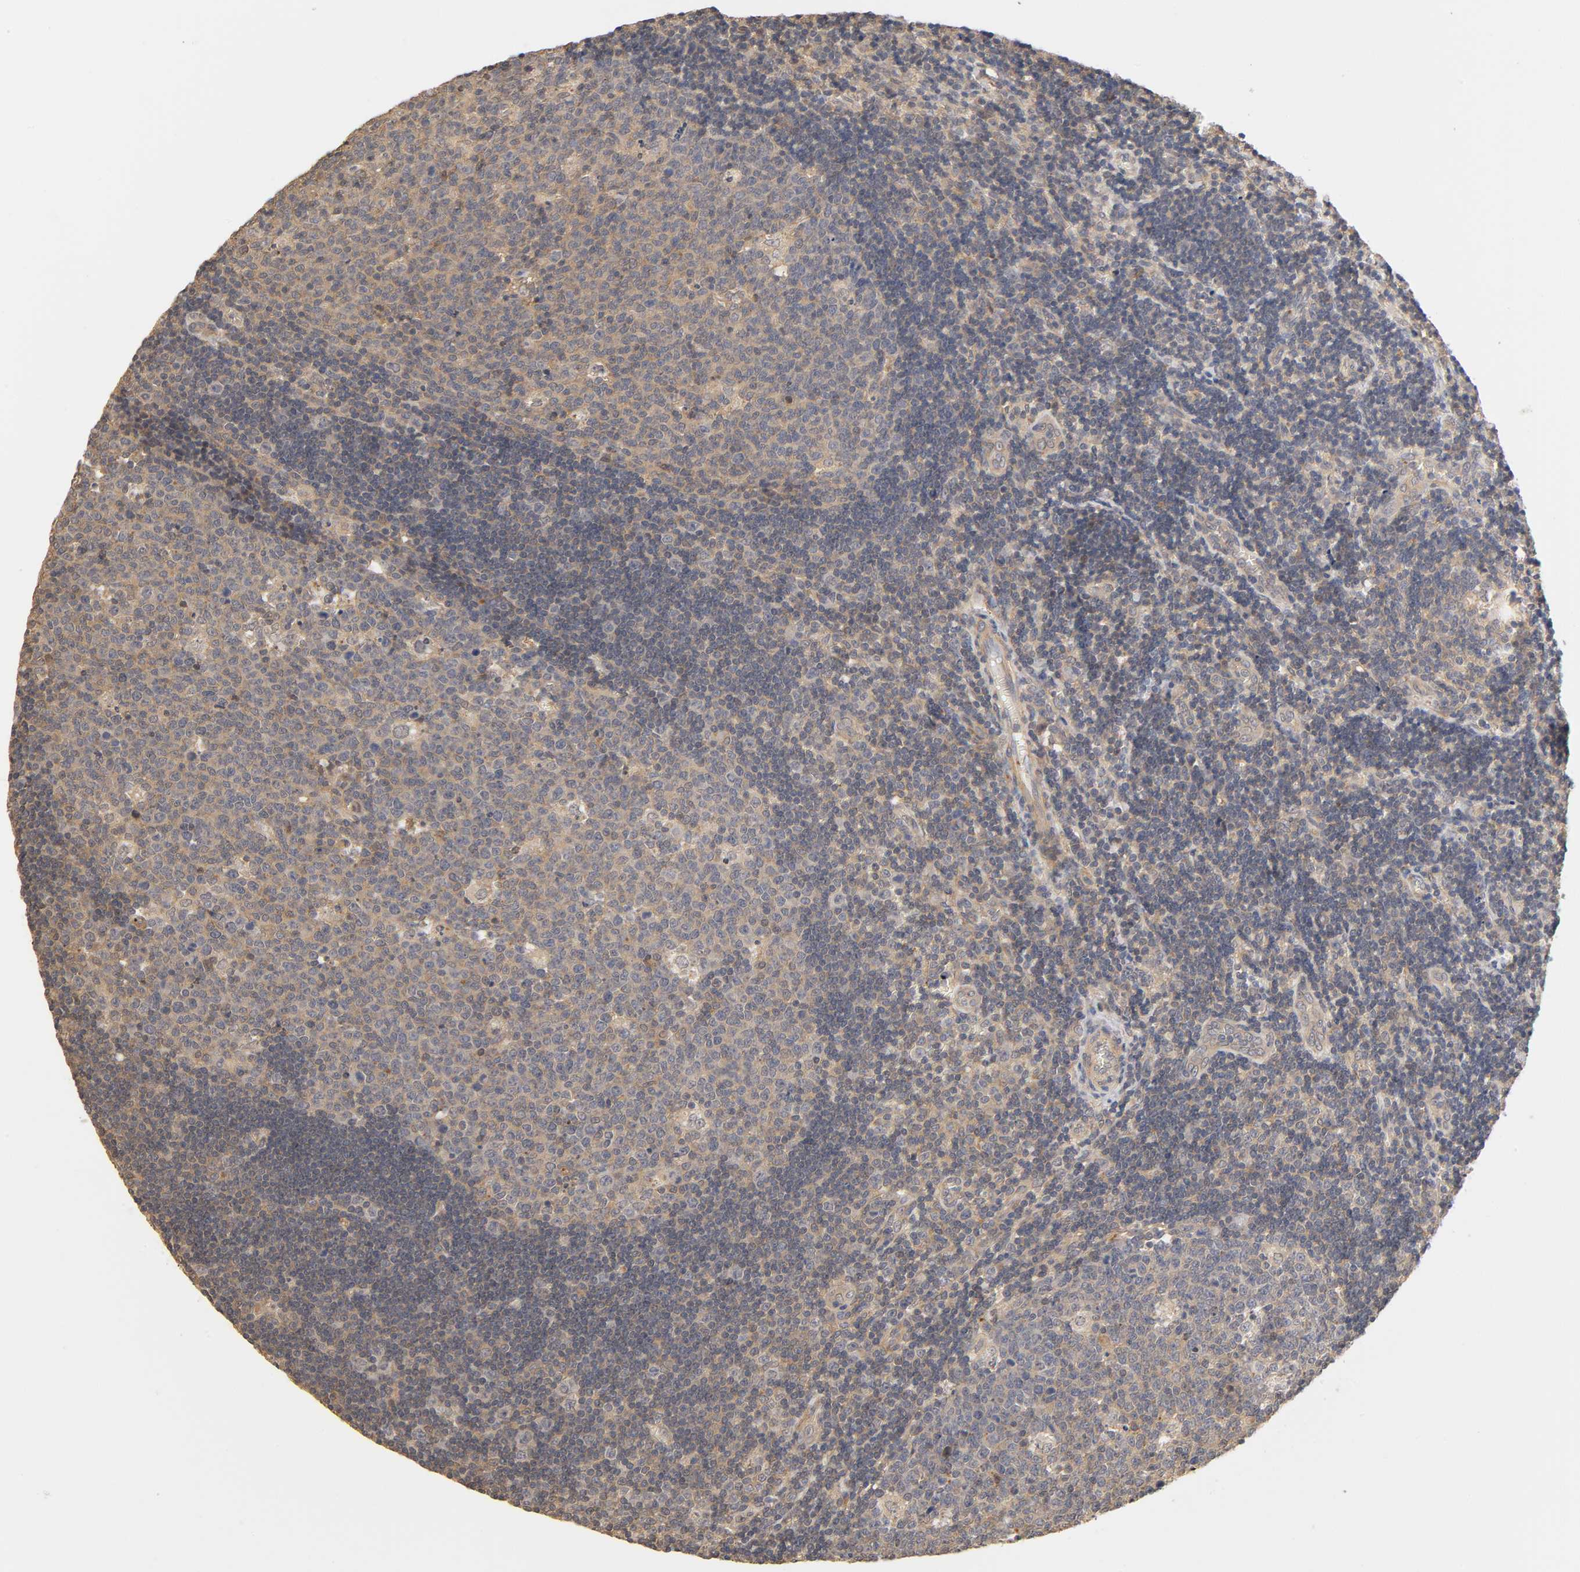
{"staining": {"intensity": "negative", "quantity": "none", "location": "none"}, "tissue": "lymph node", "cell_type": "Germinal center cells", "image_type": "normal", "snomed": [{"axis": "morphology", "description": "Normal tissue, NOS"}, {"axis": "topography", "description": "Lymph node"}, {"axis": "topography", "description": "Salivary gland"}], "caption": "IHC of unremarkable human lymph node displays no positivity in germinal center cells.", "gene": "PDE5A", "patient": {"sex": "male", "age": 8}}